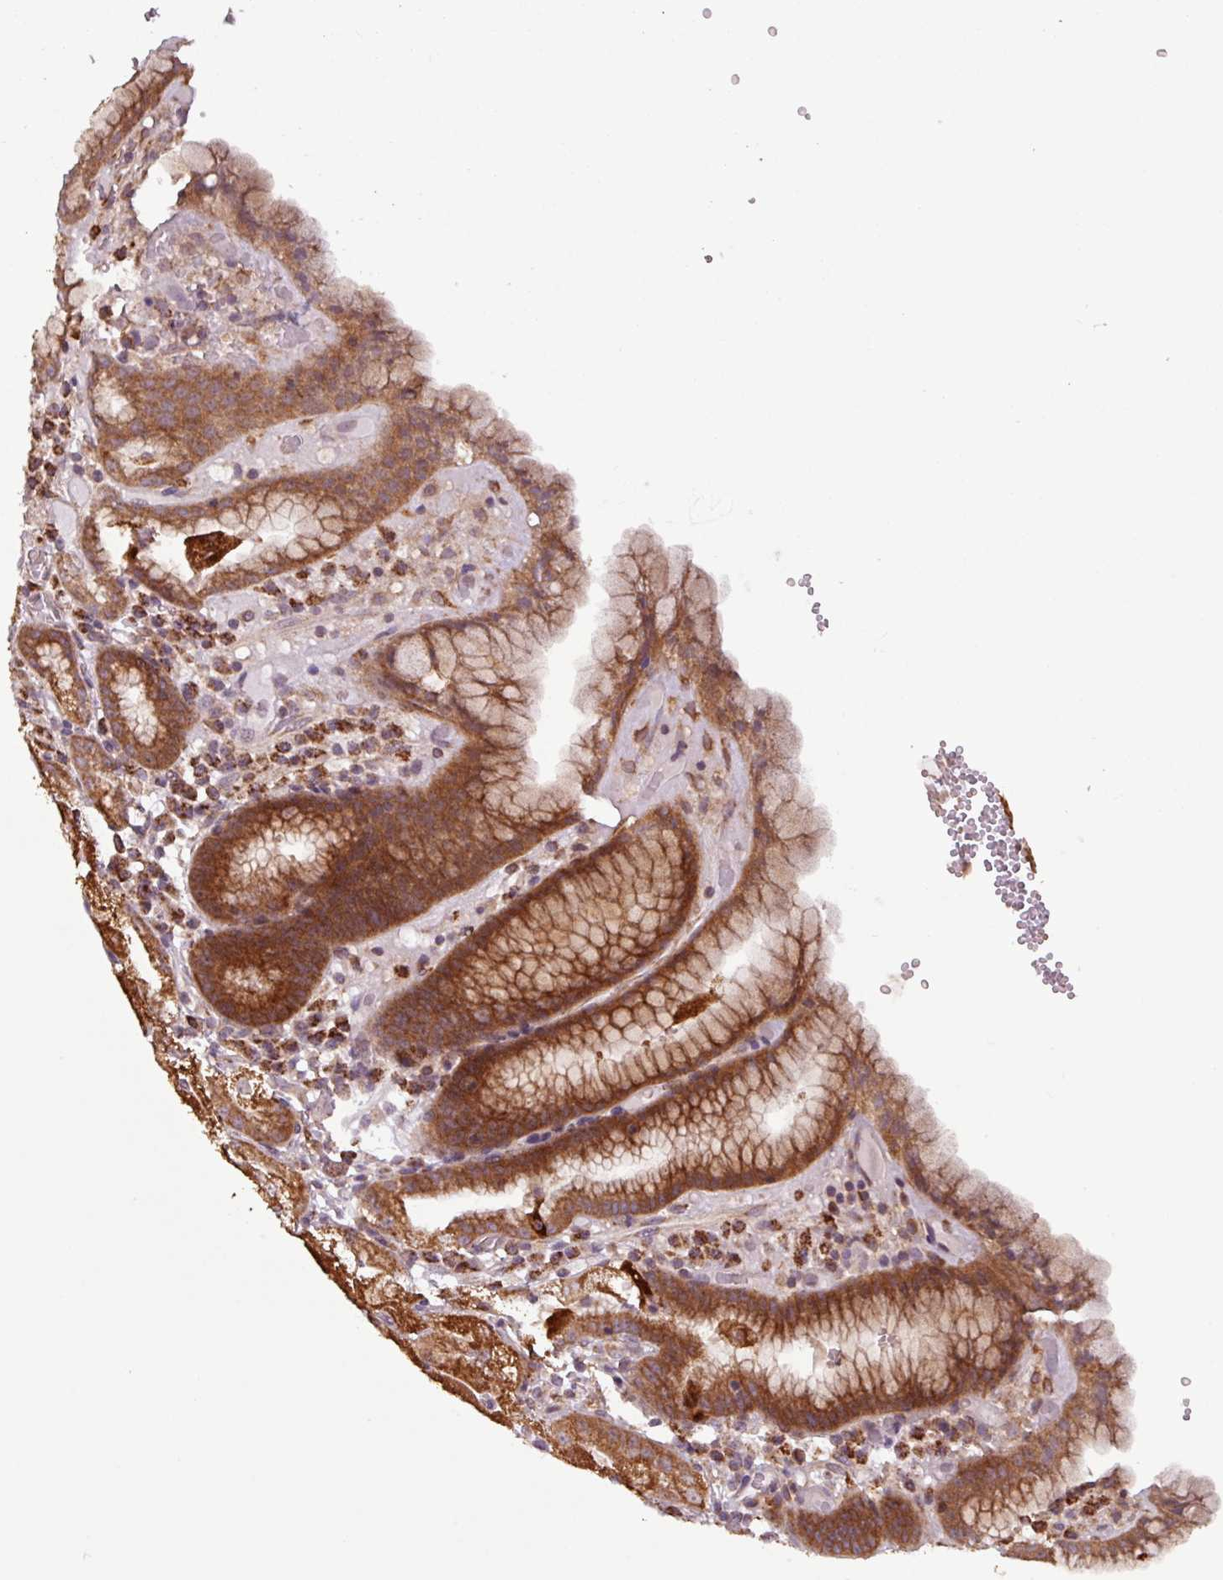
{"staining": {"intensity": "strong", "quantity": ">75%", "location": "cytoplasmic/membranous"}, "tissue": "stomach", "cell_type": "Glandular cells", "image_type": "normal", "snomed": [{"axis": "morphology", "description": "Normal tissue, NOS"}, {"axis": "topography", "description": "Stomach, upper"}], "caption": "This histopathology image shows benign stomach stained with immunohistochemistry (IHC) to label a protein in brown. The cytoplasmic/membranous of glandular cells show strong positivity for the protein. Nuclei are counter-stained blue.", "gene": "MCTP2", "patient": {"sex": "male", "age": 52}}